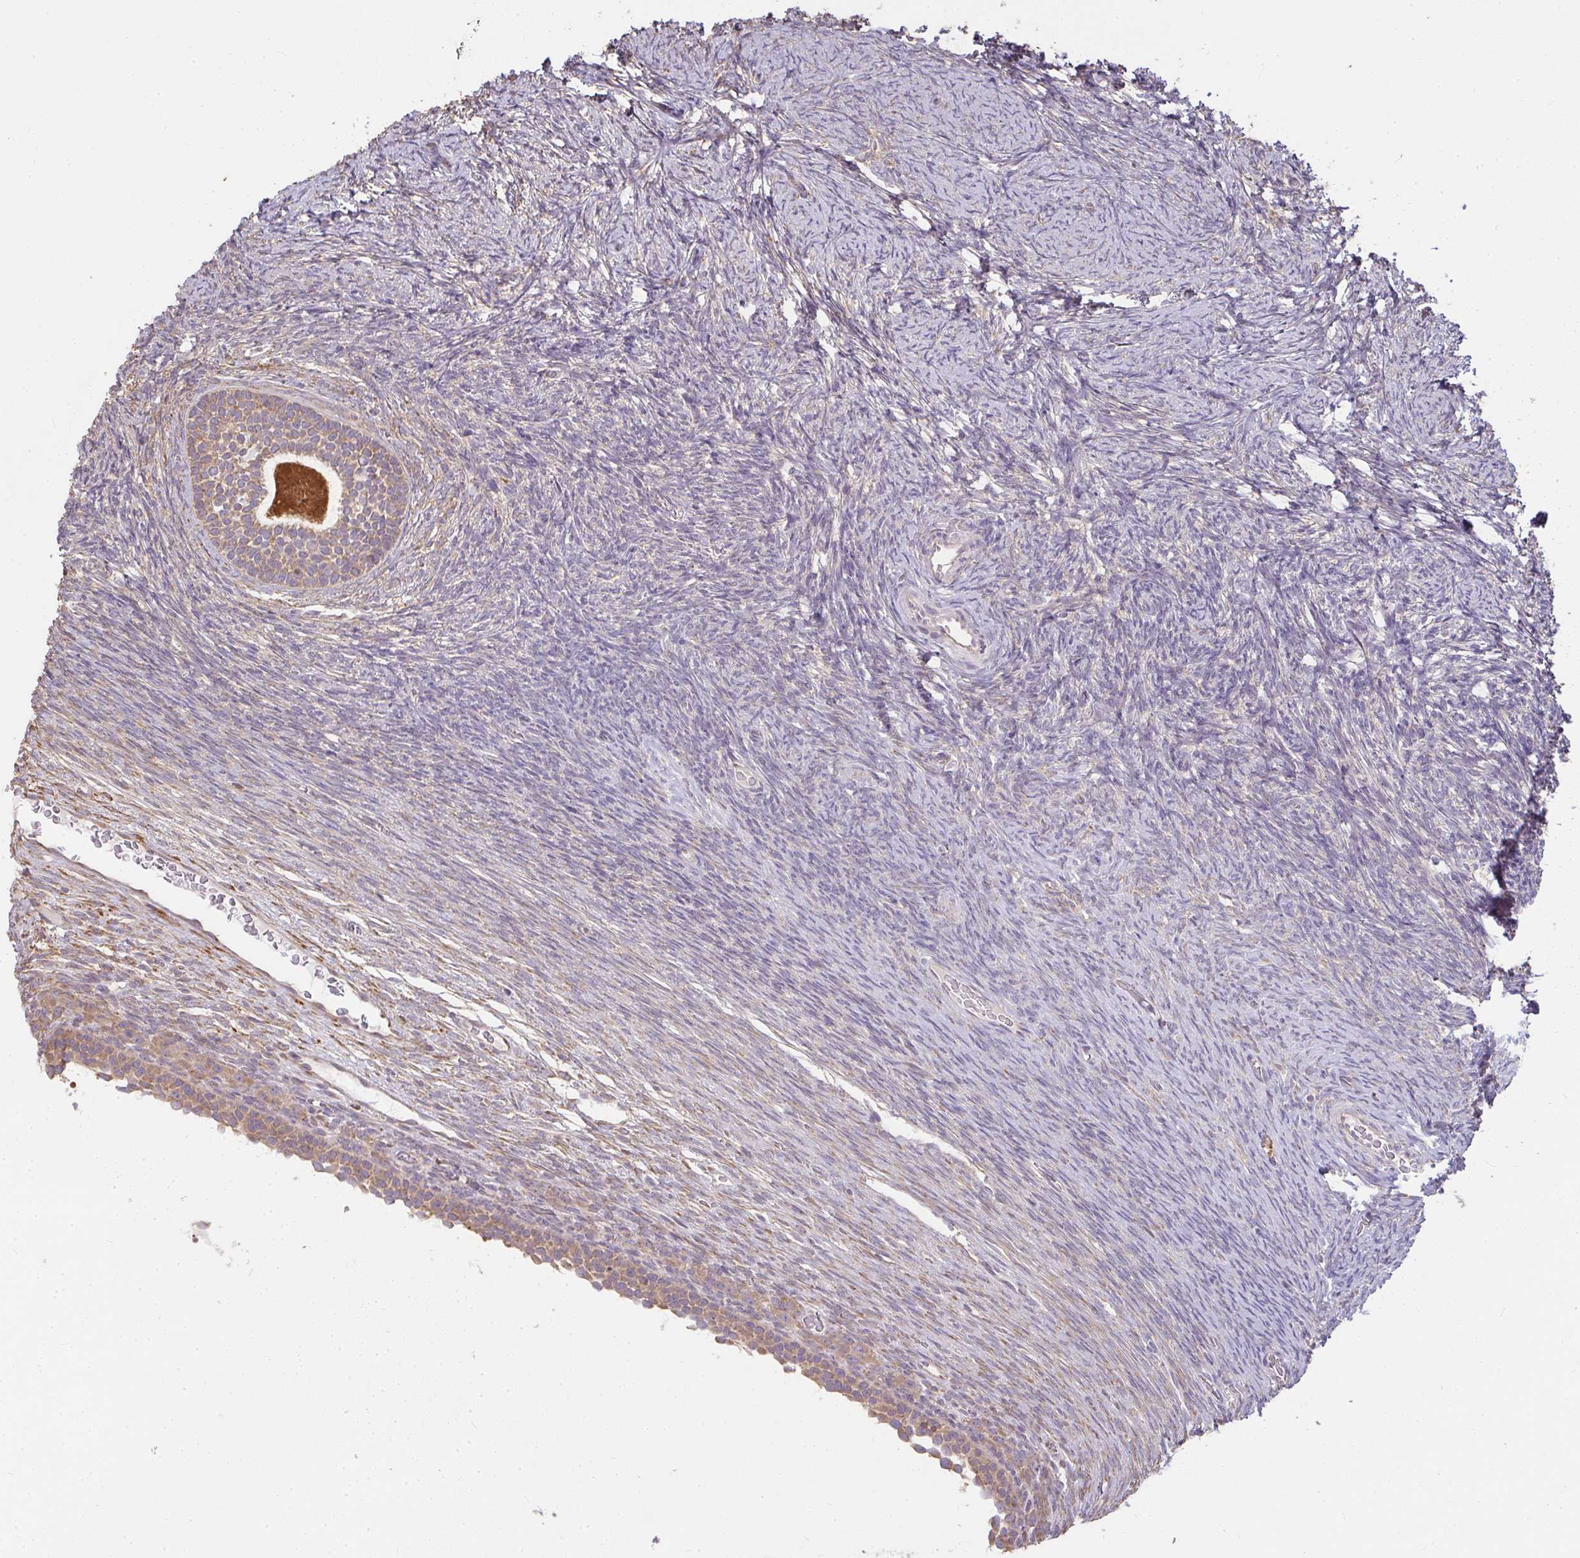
{"staining": {"intensity": "weak", "quantity": ">75%", "location": "cytoplasmic/membranous"}, "tissue": "ovary", "cell_type": "Follicle cells", "image_type": "normal", "snomed": [{"axis": "morphology", "description": "Normal tissue, NOS"}, {"axis": "topography", "description": "Ovary"}], "caption": "Ovary stained with immunohistochemistry (IHC) displays weak cytoplasmic/membranous expression in about >75% of follicle cells. (DAB (3,3'-diaminobenzidine) = brown stain, brightfield microscopy at high magnification).", "gene": "BRINP3", "patient": {"sex": "female", "age": 34}}